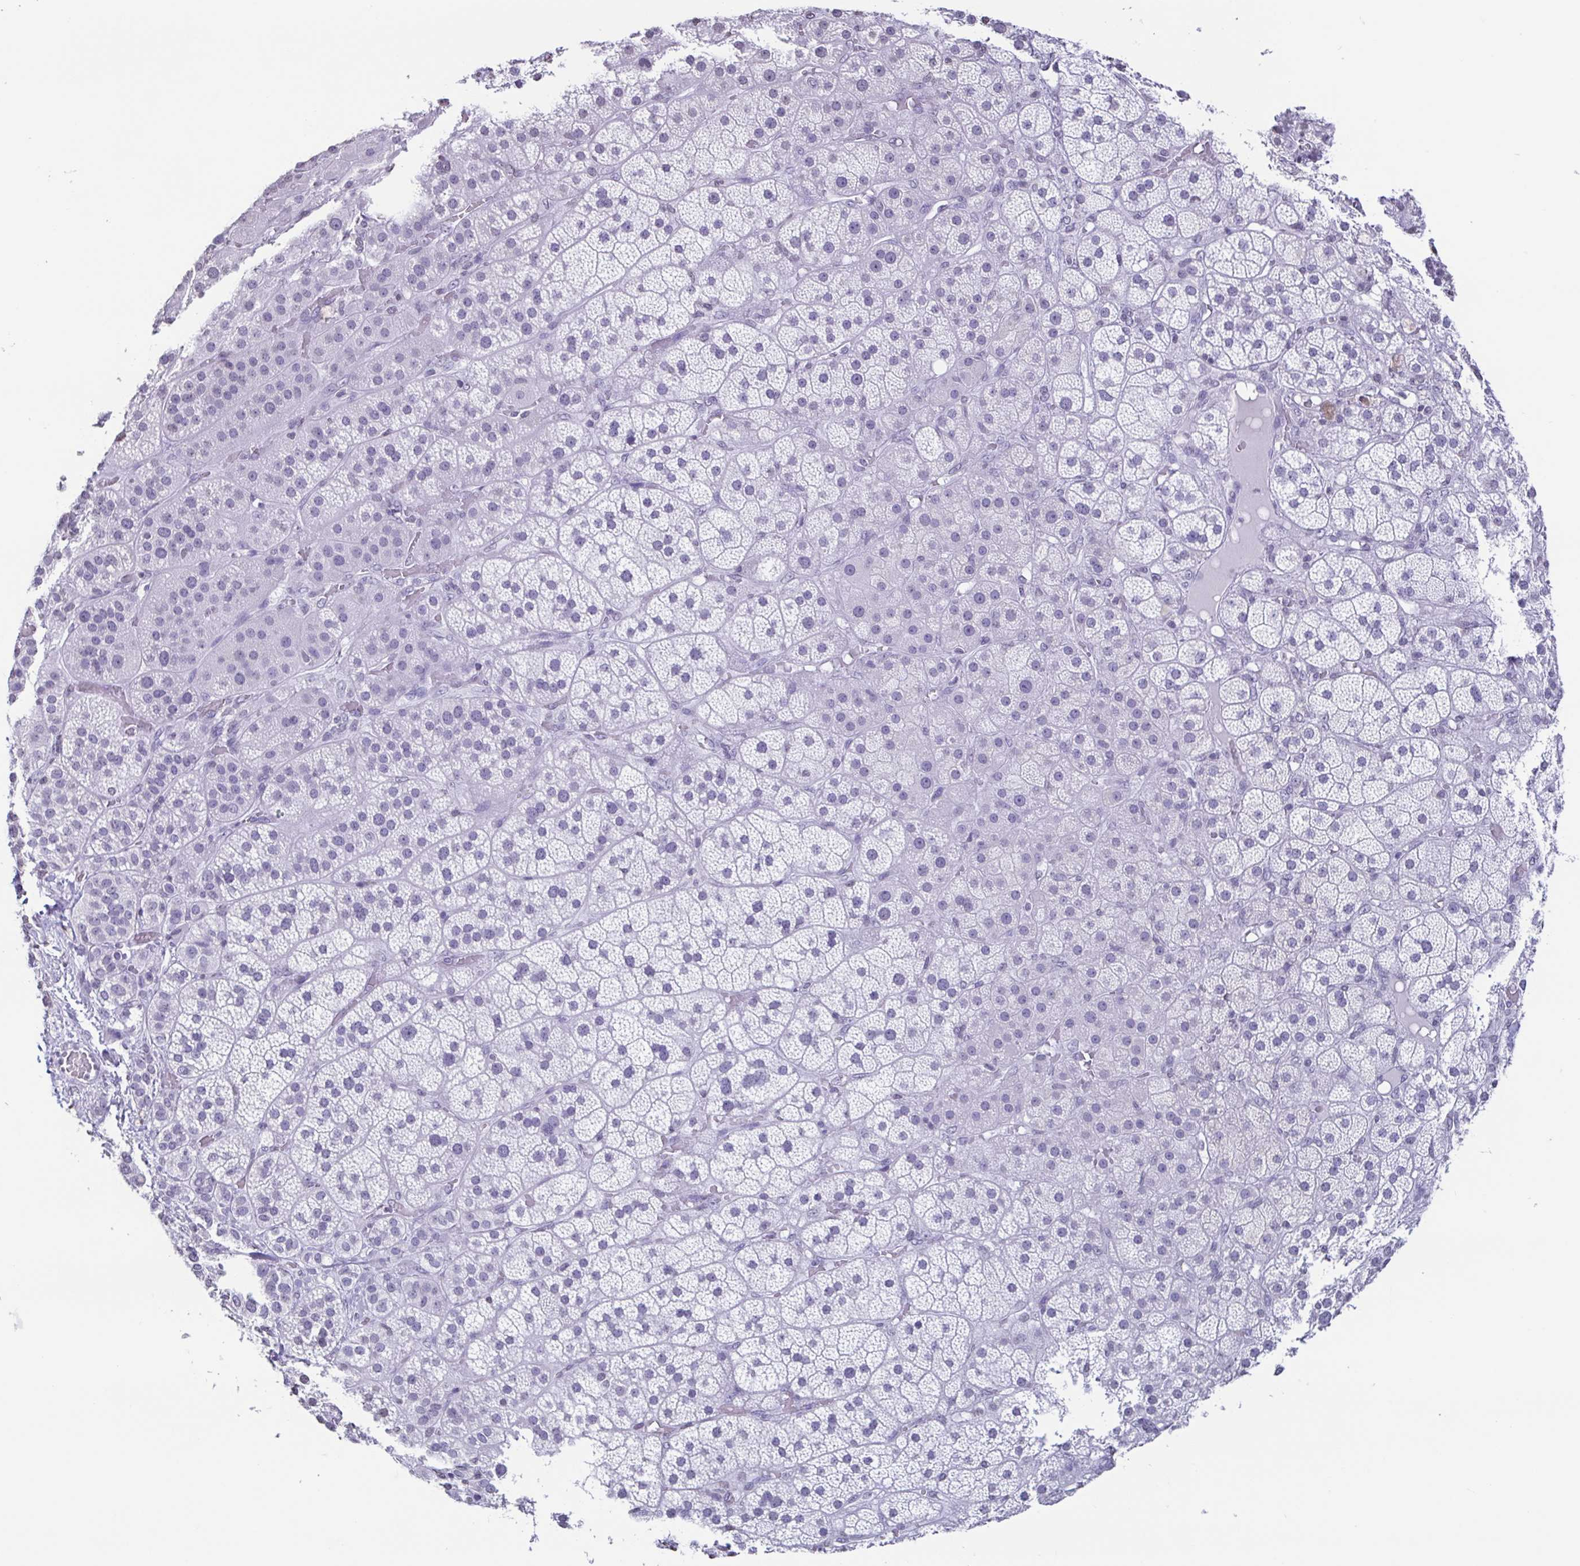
{"staining": {"intensity": "negative", "quantity": "none", "location": "none"}, "tissue": "adrenal gland", "cell_type": "Glandular cells", "image_type": "normal", "snomed": [{"axis": "morphology", "description": "Normal tissue, NOS"}, {"axis": "topography", "description": "Adrenal gland"}], "caption": "This is an immunohistochemistry photomicrograph of normal human adrenal gland. There is no positivity in glandular cells.", "gene": "VCX2", "patient": {"sex": "male", "age": 57}}